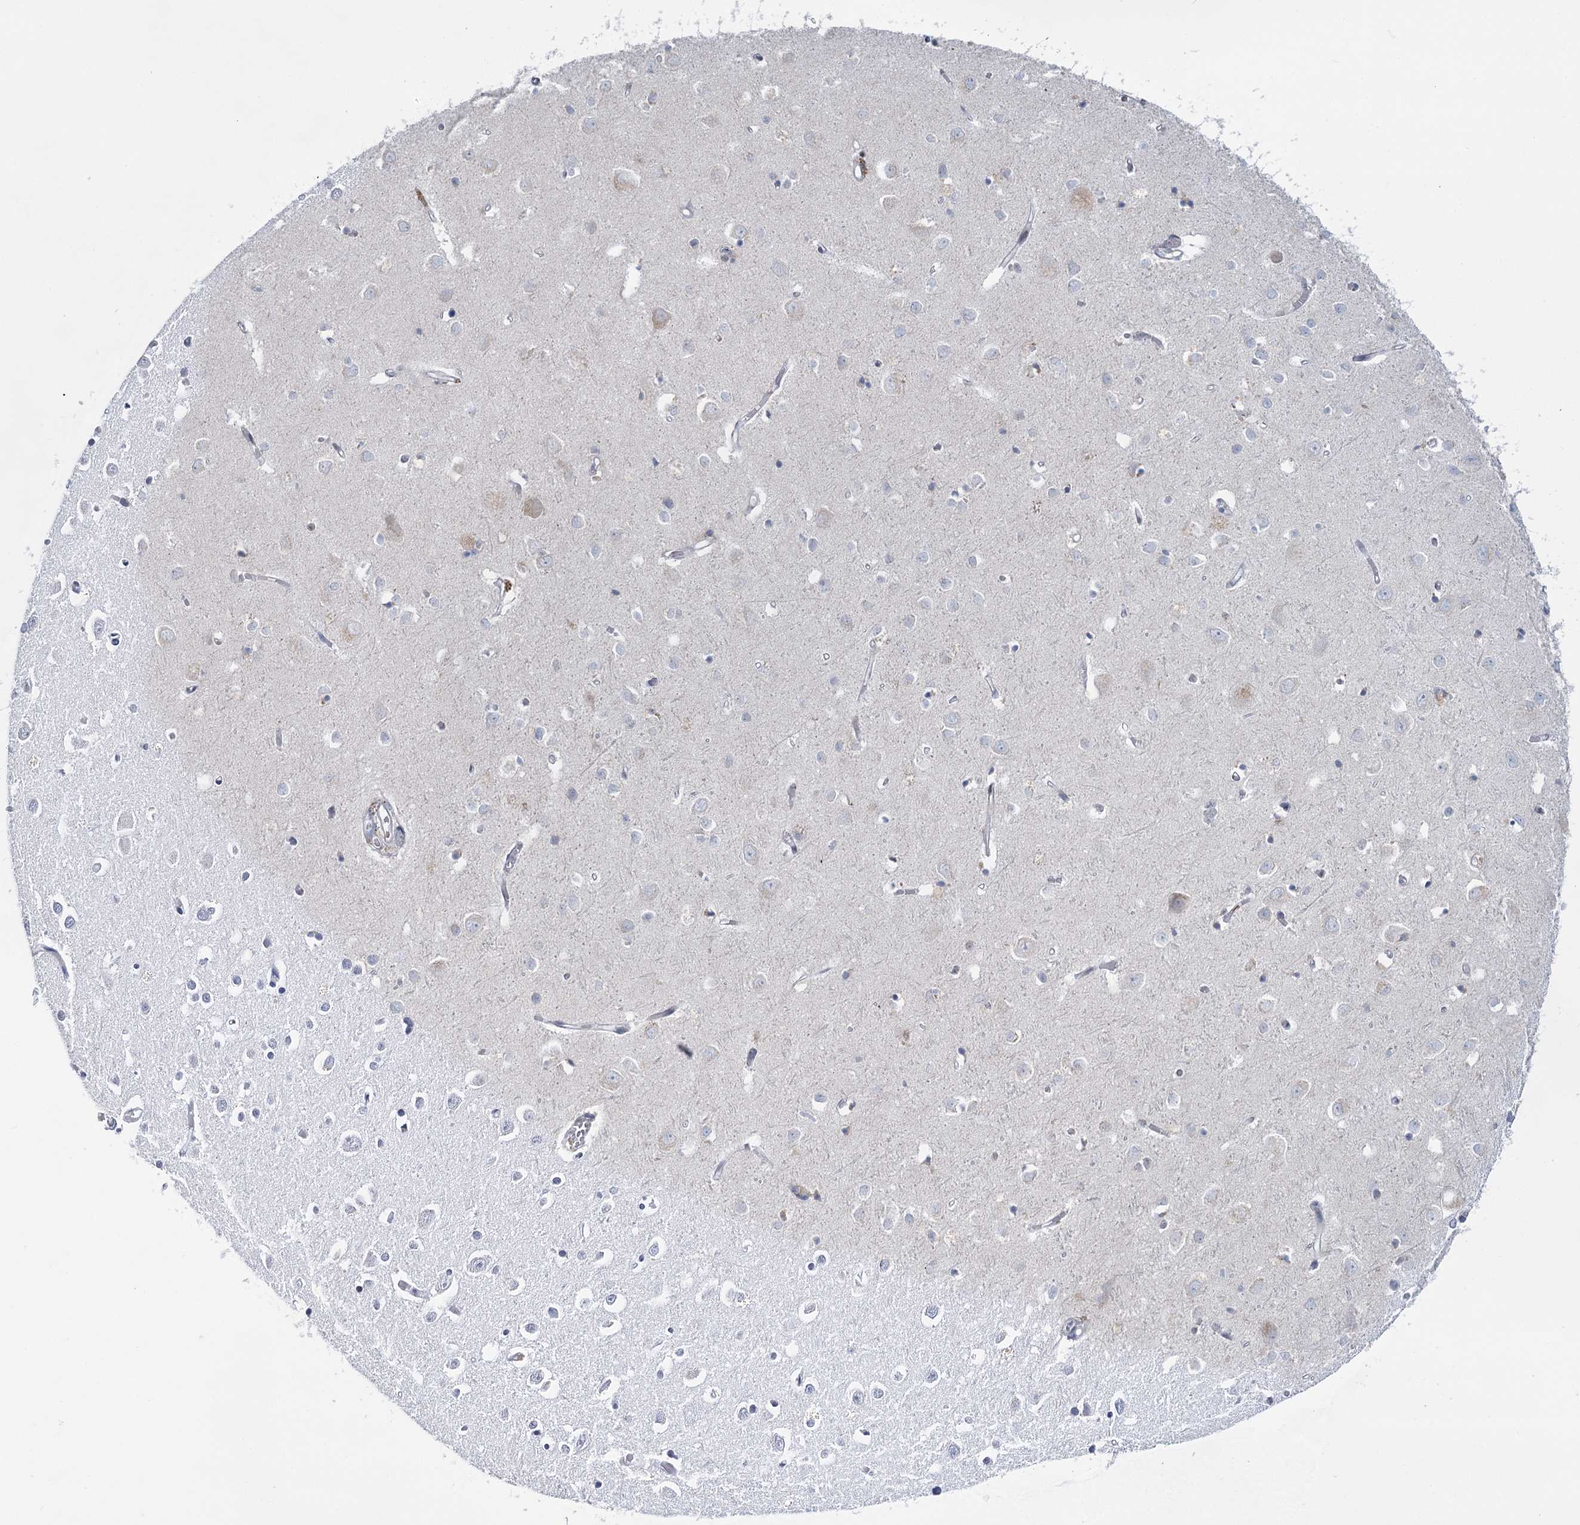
{"staining": {"intensity": "negative", "quantity": "none", "location": "none"}, "tissue": "cerebral cortex", "cell_type": "Endothelial cells", "image_type": "normal", "snomed": [{"axis": "morphology", "description": "Normal tissue, NOS"}, {"axis": "topography", "description": "Cerebral cortex"}], "caption": "Protein analysis of normal cerebral cortex exhibits no significant expression in endothelial cells. Nuclei are stained in blue.", "gene": "MTG1", "patient": {"sex": "female", "age": 64}}